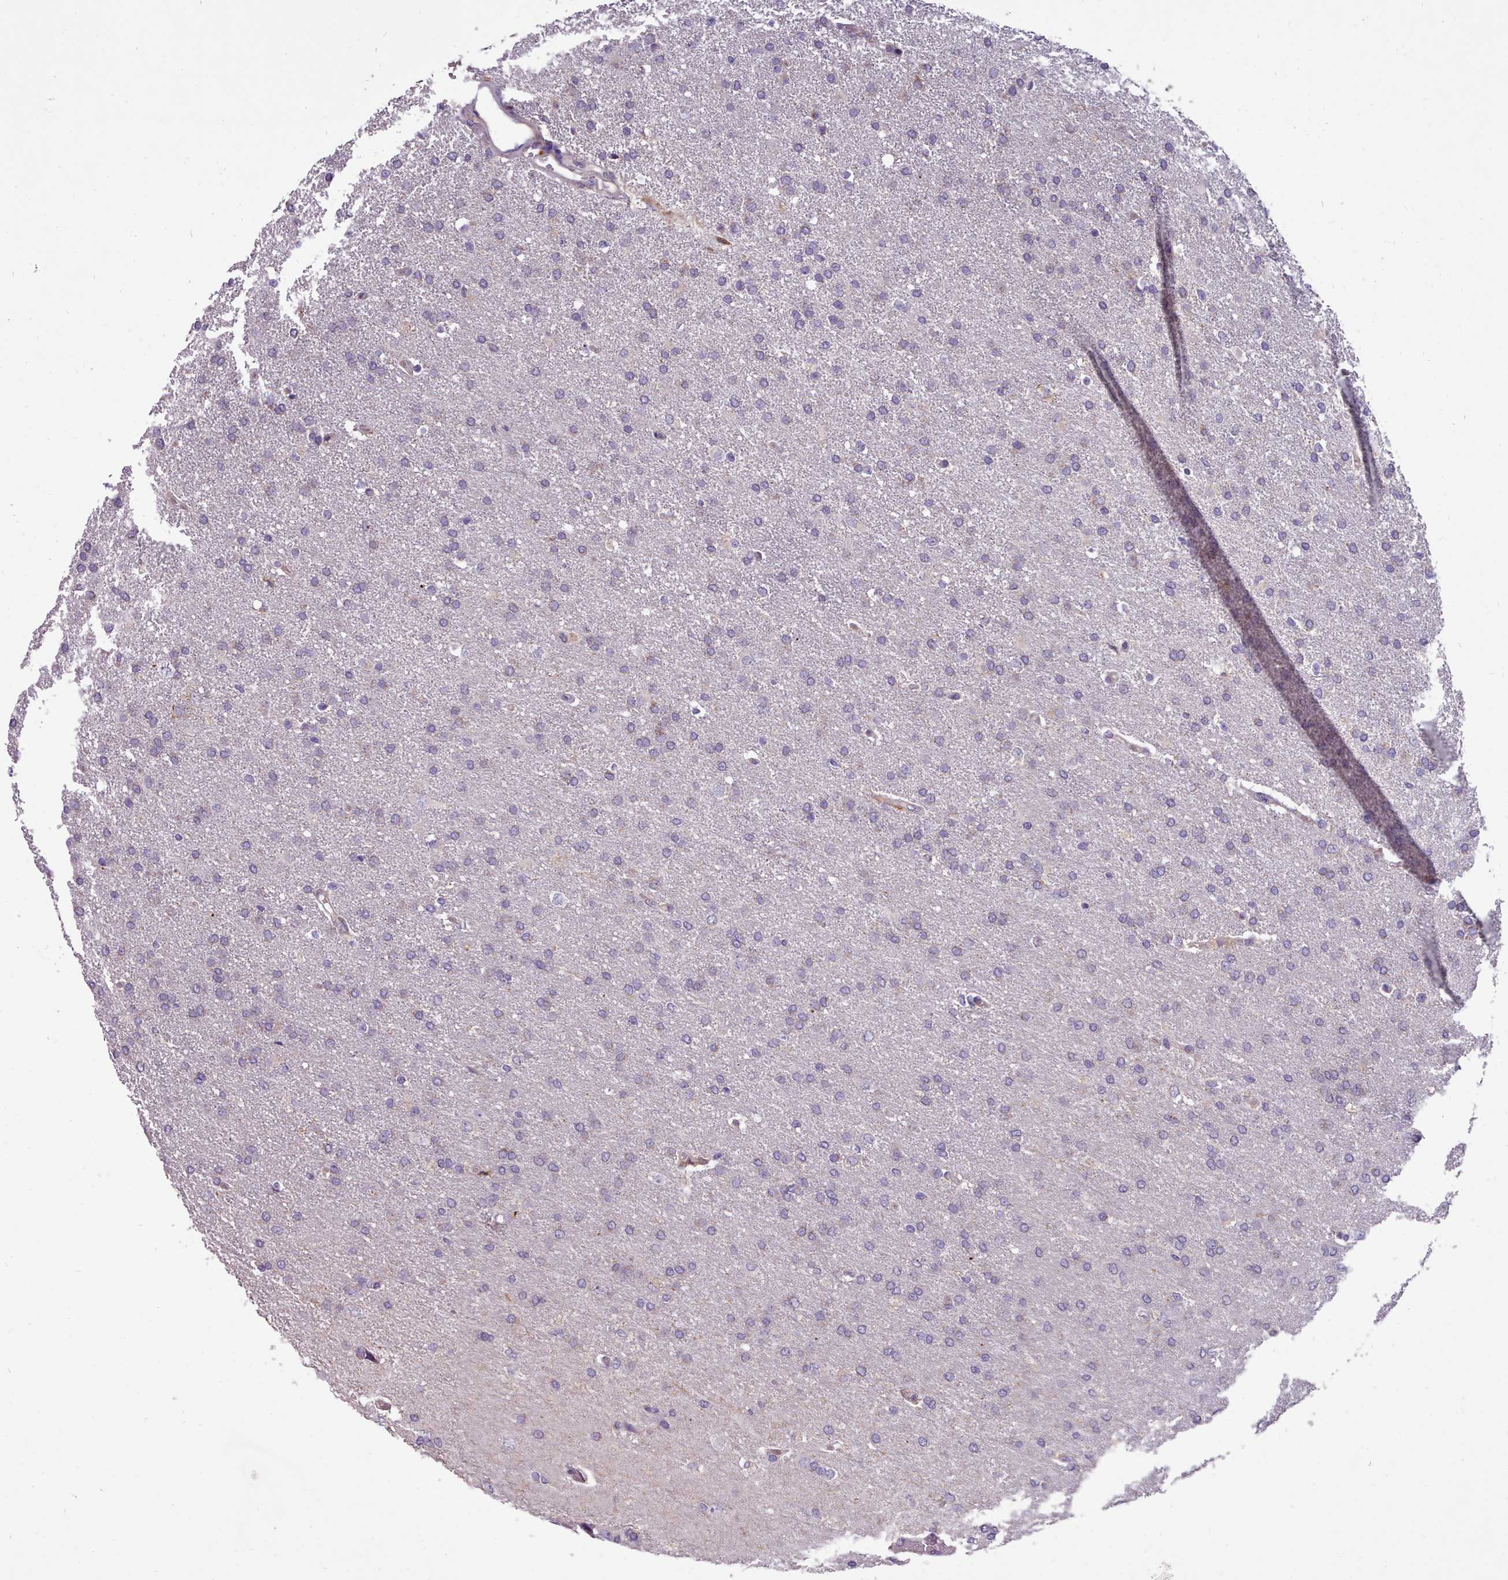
{"staining": {"intensity": "negative", "quantity": "none", "location": "none"}, "tissue": "glioma", "cell_type": "Tumor cells", "image_type": "cancer", "snomed": [{"axis": "morphology", "description": "Glioma, malignant, High grade"}, {"axis": "topography", "description": "Brain"}], "caption": "IHC image of neoplastic tissue: human glioma stained with DAB displays no significant protein expression in tumor cells.", "gene": "FKBP10", "patient": {"sex": "male", "age": 72}}